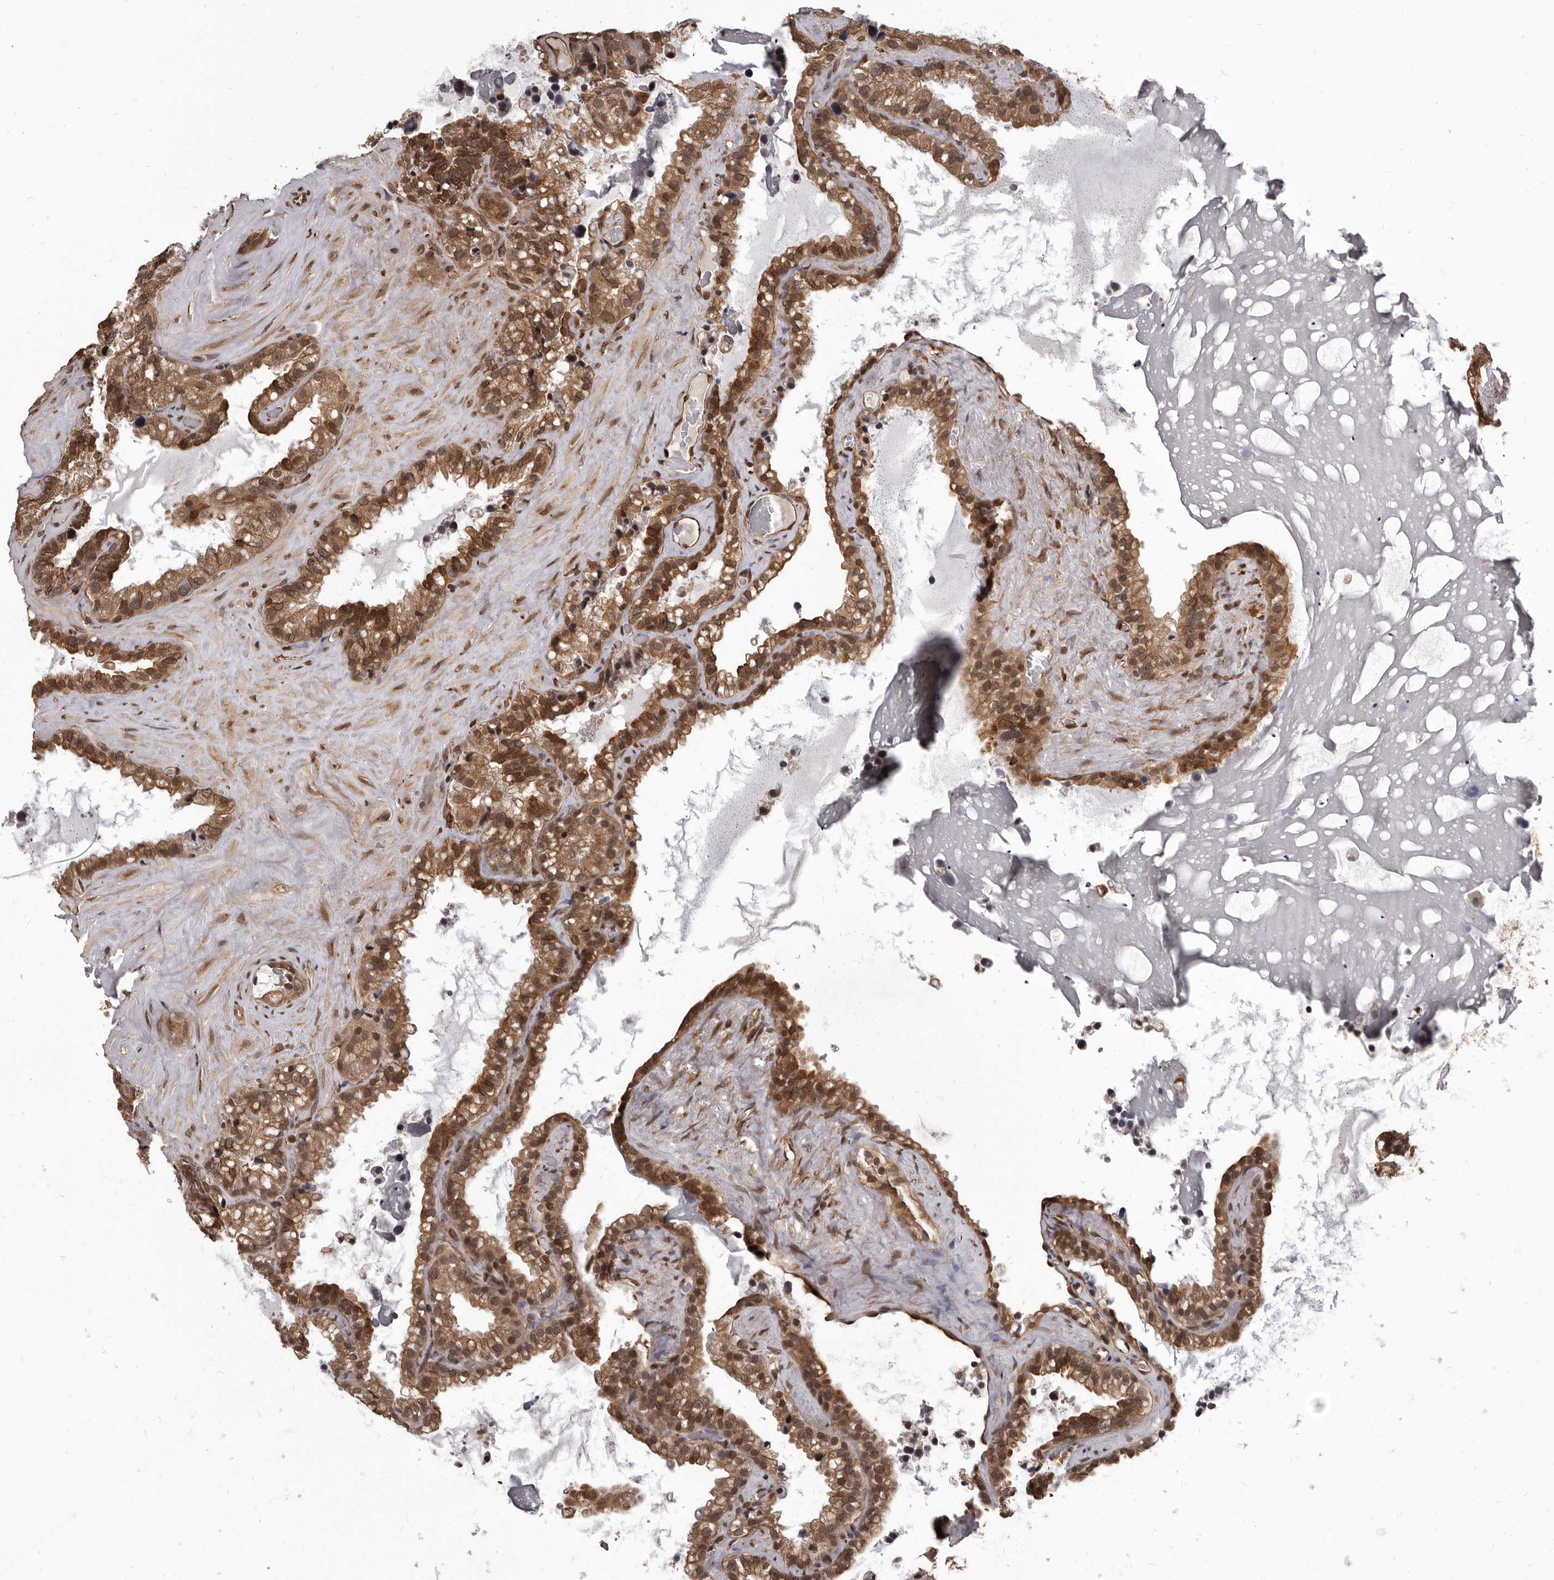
{"staining": {"intensity": "strong", "quantity": ">75%", "location": "cytoplasmic/membranous,nuclear"}, "tissue": "seminal vesicle", "cell_type": "Glandular cells", "image_type": "normal", "snomed": [{"axis": "morphology", "description": "Normal tissue, NOS"}, {"axis": "topography", "description": "Prostate"}, {"axis": "topography", "description": "Seminal veicle"}], "caption": "Glandular cells display high levels of strong cytoplasmic/membranous,nuclear staining in about >75% of cells in benign seminal vesicle.", "gene": "ADAMTS20", "patient": {"sex": "male", "age": 68}}